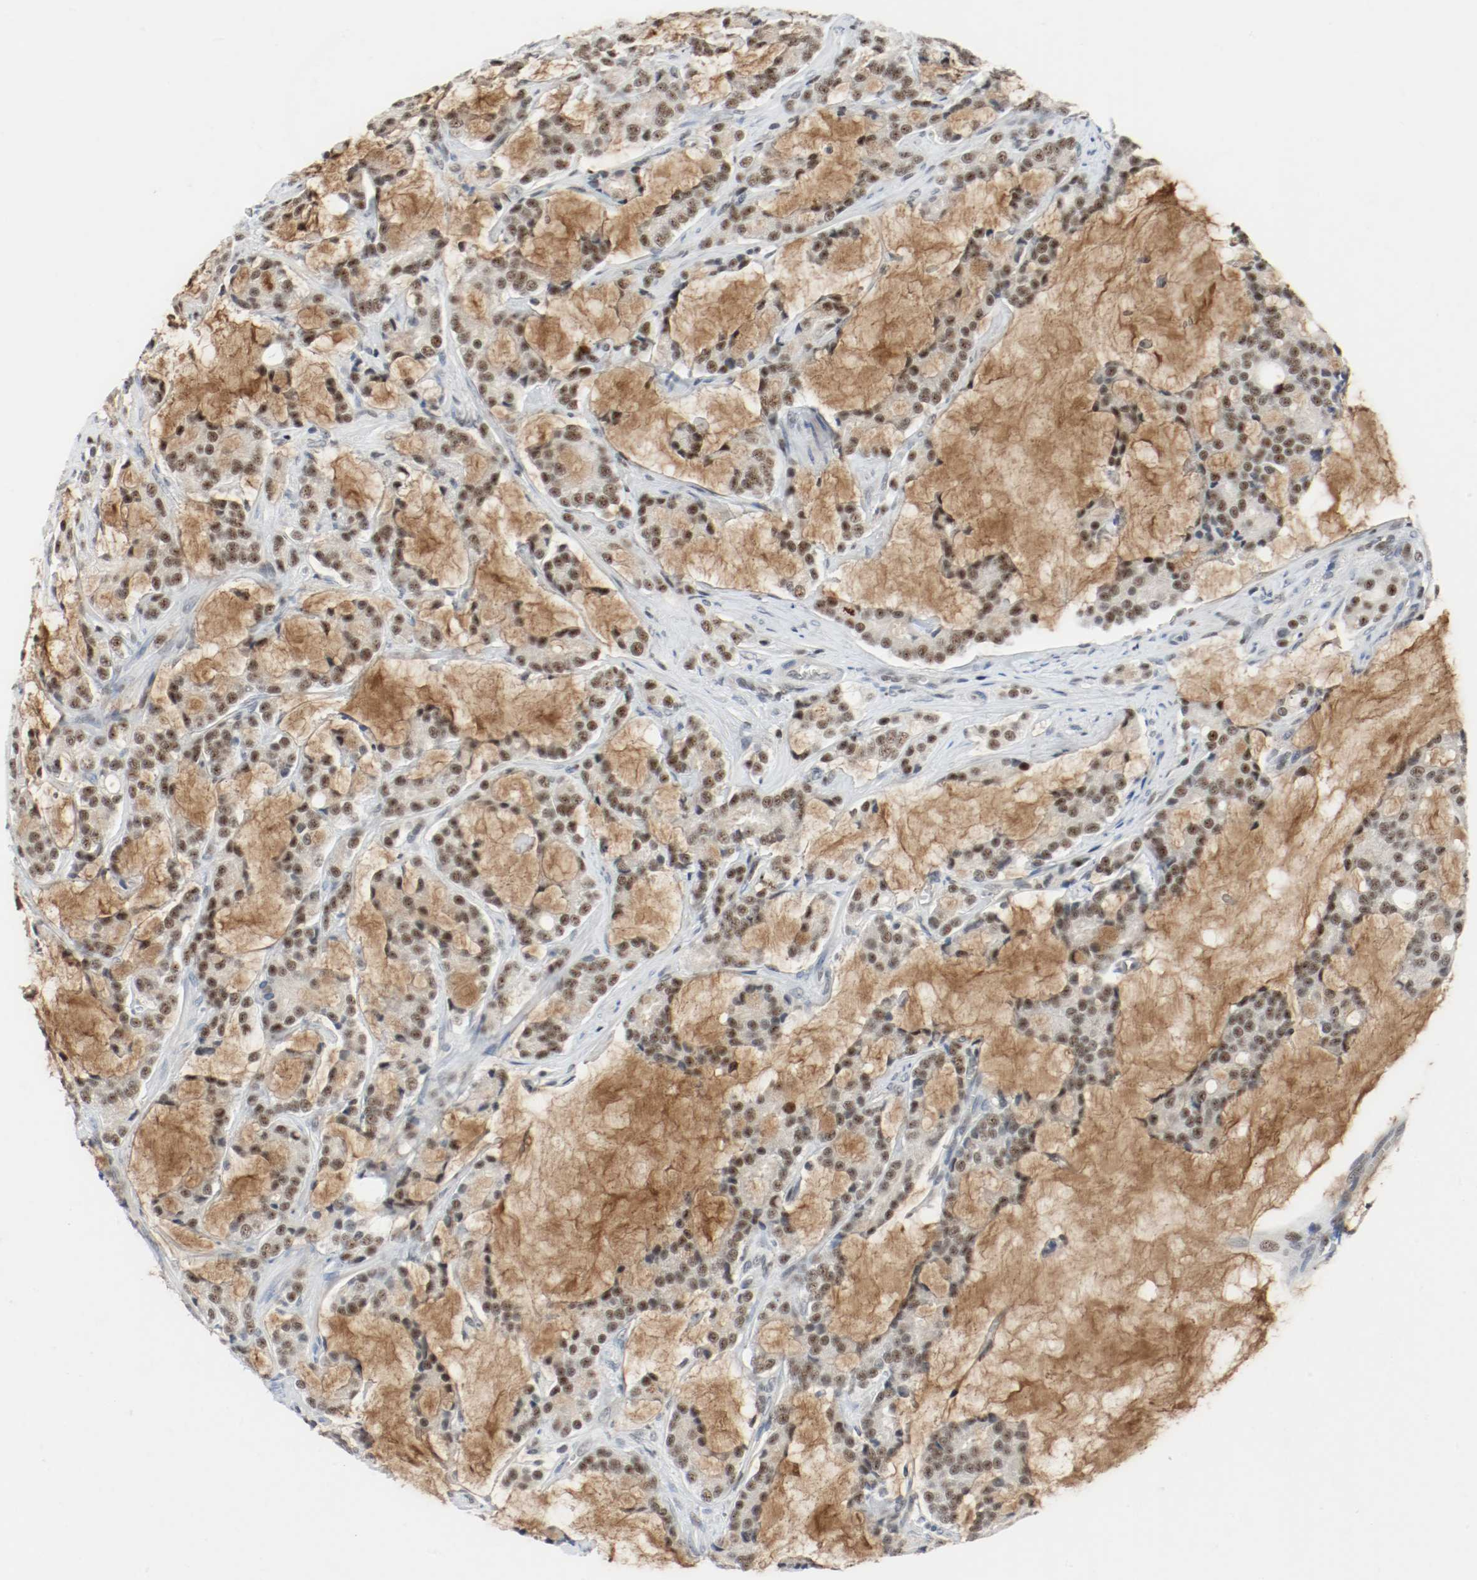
{"staining": {"intensity": "moderate", "quantity": "25%-75%", "location": "cytoplasmic/membranous,nuclear"}, "tissue": "prostate cancer", "cell_type": "Tumor cells", "image_type": "cancer", "snomed": [{"axis": "morphology", "description": "Adenocarcinoma, Low grade"}, {"axis": "topography", "description": "Prostate"}], "caption": "Protein analysis of low-grade adenocarcinoma (prostate) tissue demonstrates moderate cytoplasmic/membranous and nuclear expression in about 25%-75% of tumor cells.", "gene": "ASH1L", "patient": {"sex": "male", "age": 58}}